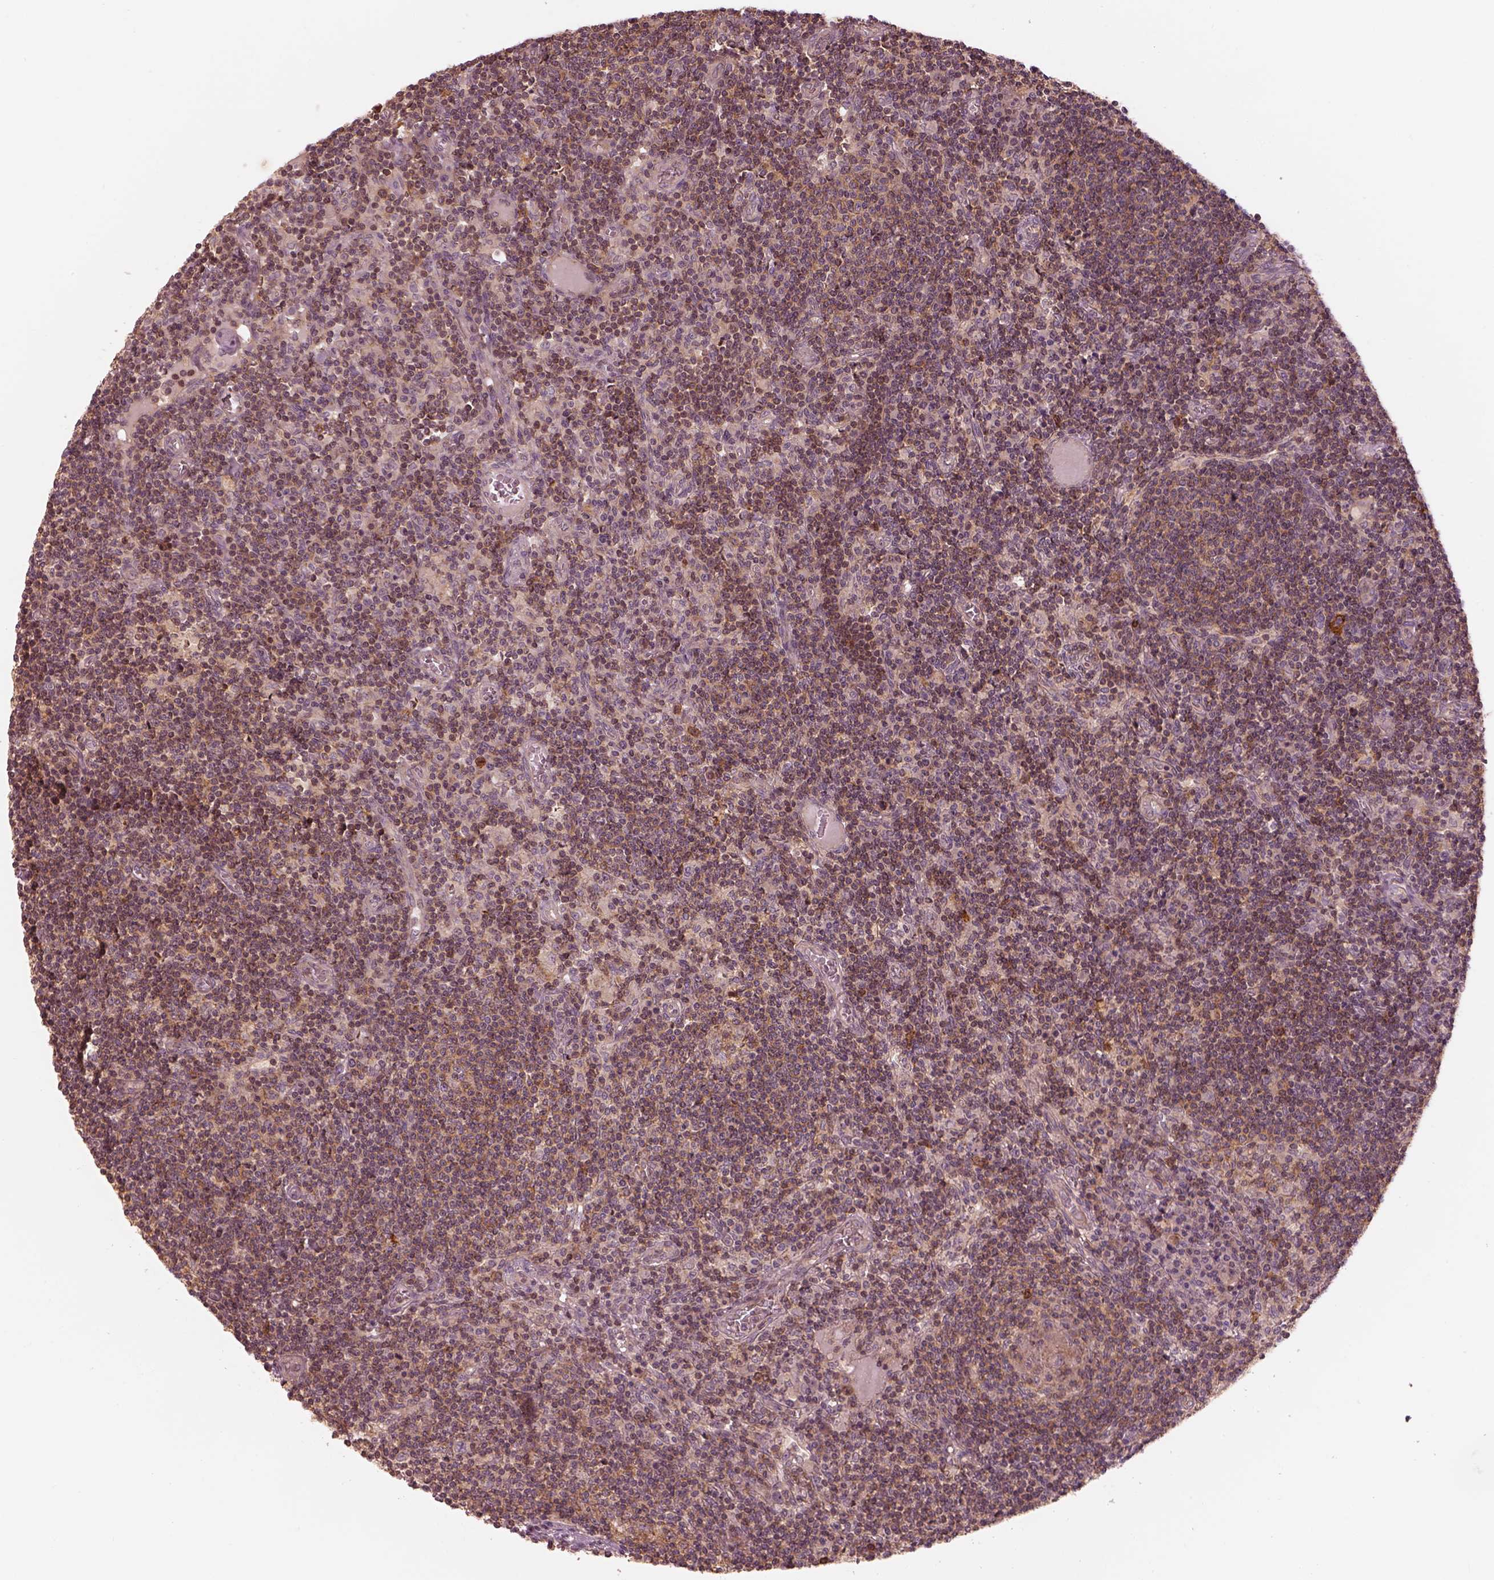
{"staining": {"intensity": "moderate", "quantity": ">75%", "location": "cytoplasmic/membranous"}, "tissue": "lymph node", "cell_type": "Germinal center cells", "image_type": "normal", "snomed": [{"axis": "morphology", "description": "Normal tissue, NOS"}, {"axis": "topography", "description": "Lymph node"}], "caption": "Germinal center cells demonstrate moderate cytoplasmic/membranous expression in about >75% of cells in normal lymph node. (DAB (3,3'-diaminobenzidine) IHC with brightfield microscopy, high magnification).", "gene": "FAM107B", "patient": {"sex": "female", "age": 72}}